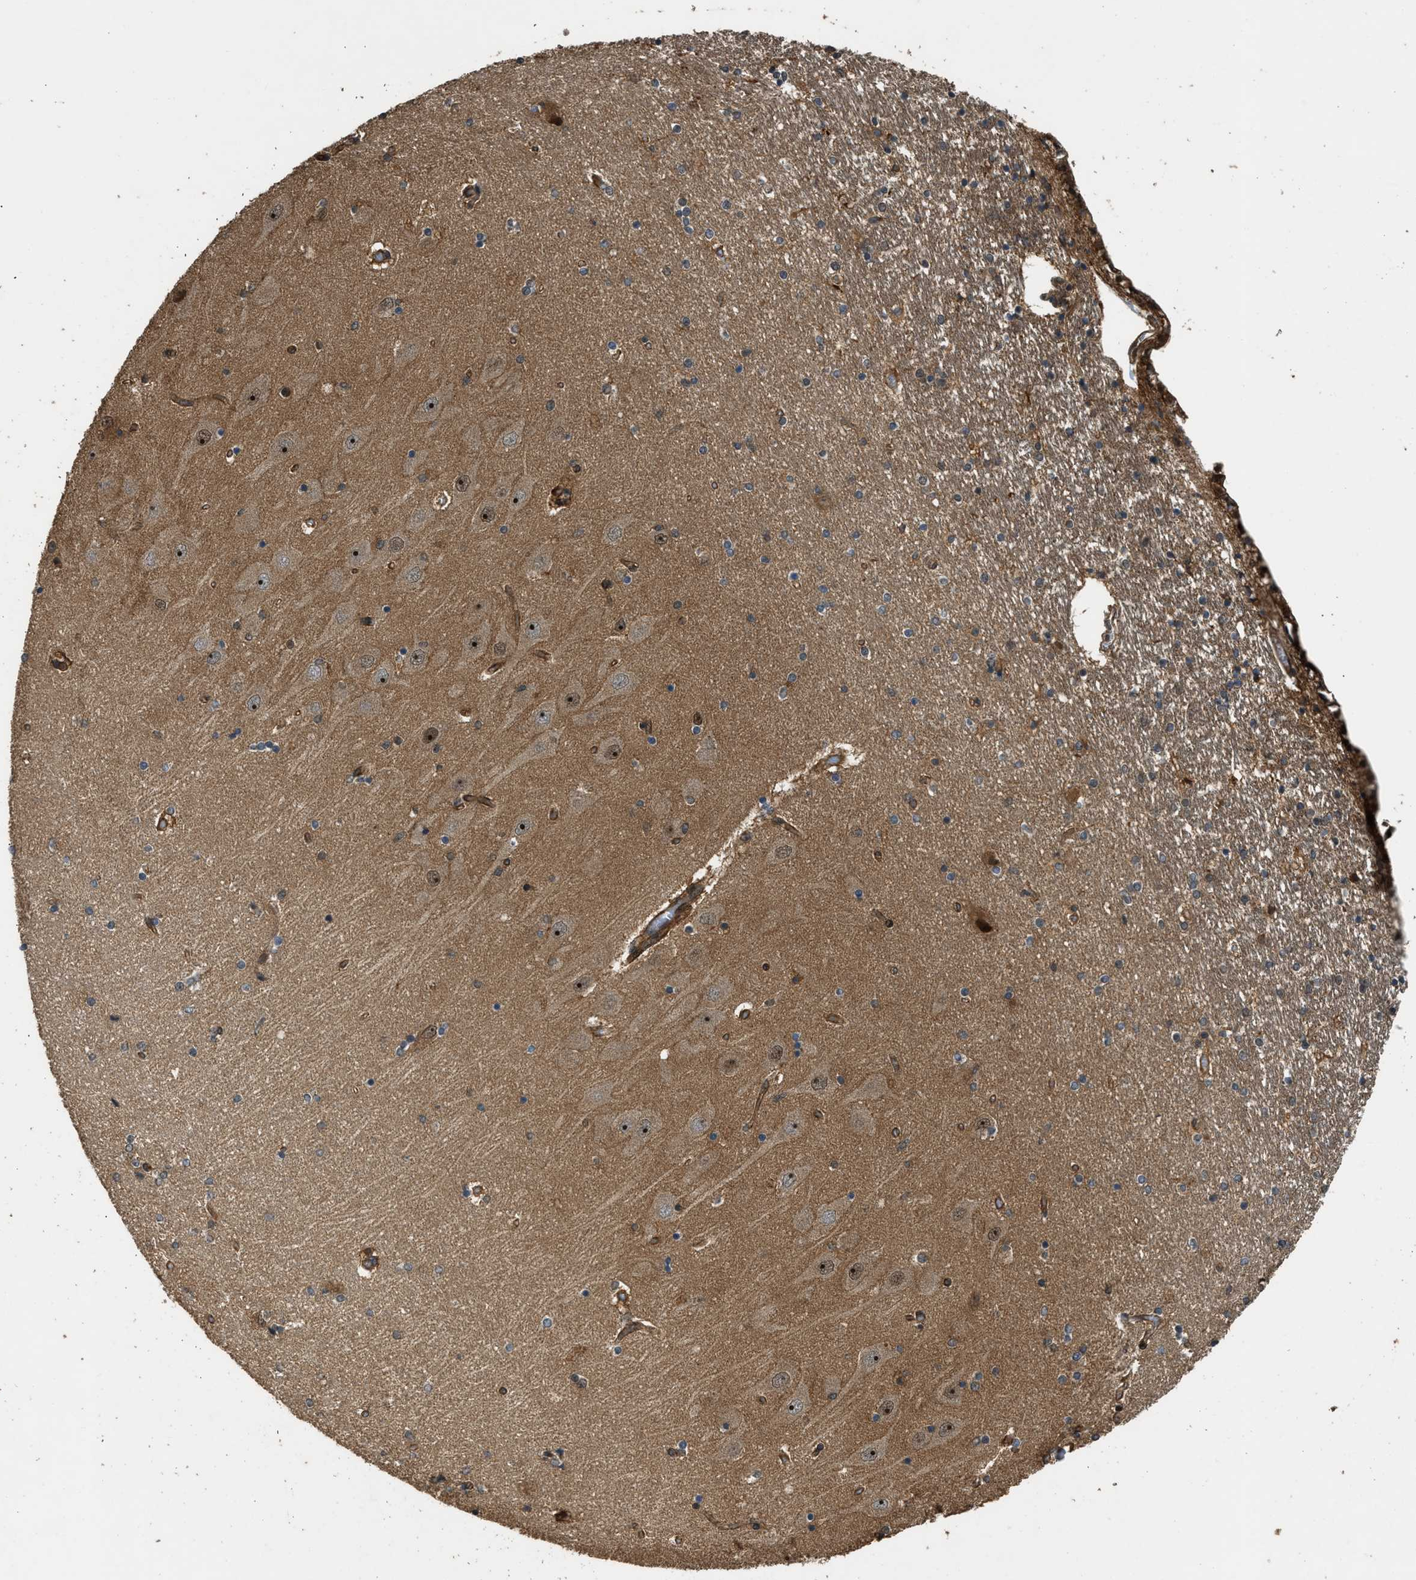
{"staining": {"intensity": "moderate", "quantity": "<25%", "location": "cytoplasmic/membranous"}, "tissue": "hippocampus", "cell_type": "Glial cells", "image_type": "normal", "snomed": [{"axis": "morphology", "description": "Normal tissue, NOS"}, {"axis": "topography", "description": "Hippocampus"}], "caption": "Glial cells exhibit moderate cytoplasmic/membranous staining in approximately <25% of cells in unremarkable hippocampus. Nuclei are stained in blue.", "gene": "GET1", "patient": {"sex": "female", "age": 54}}